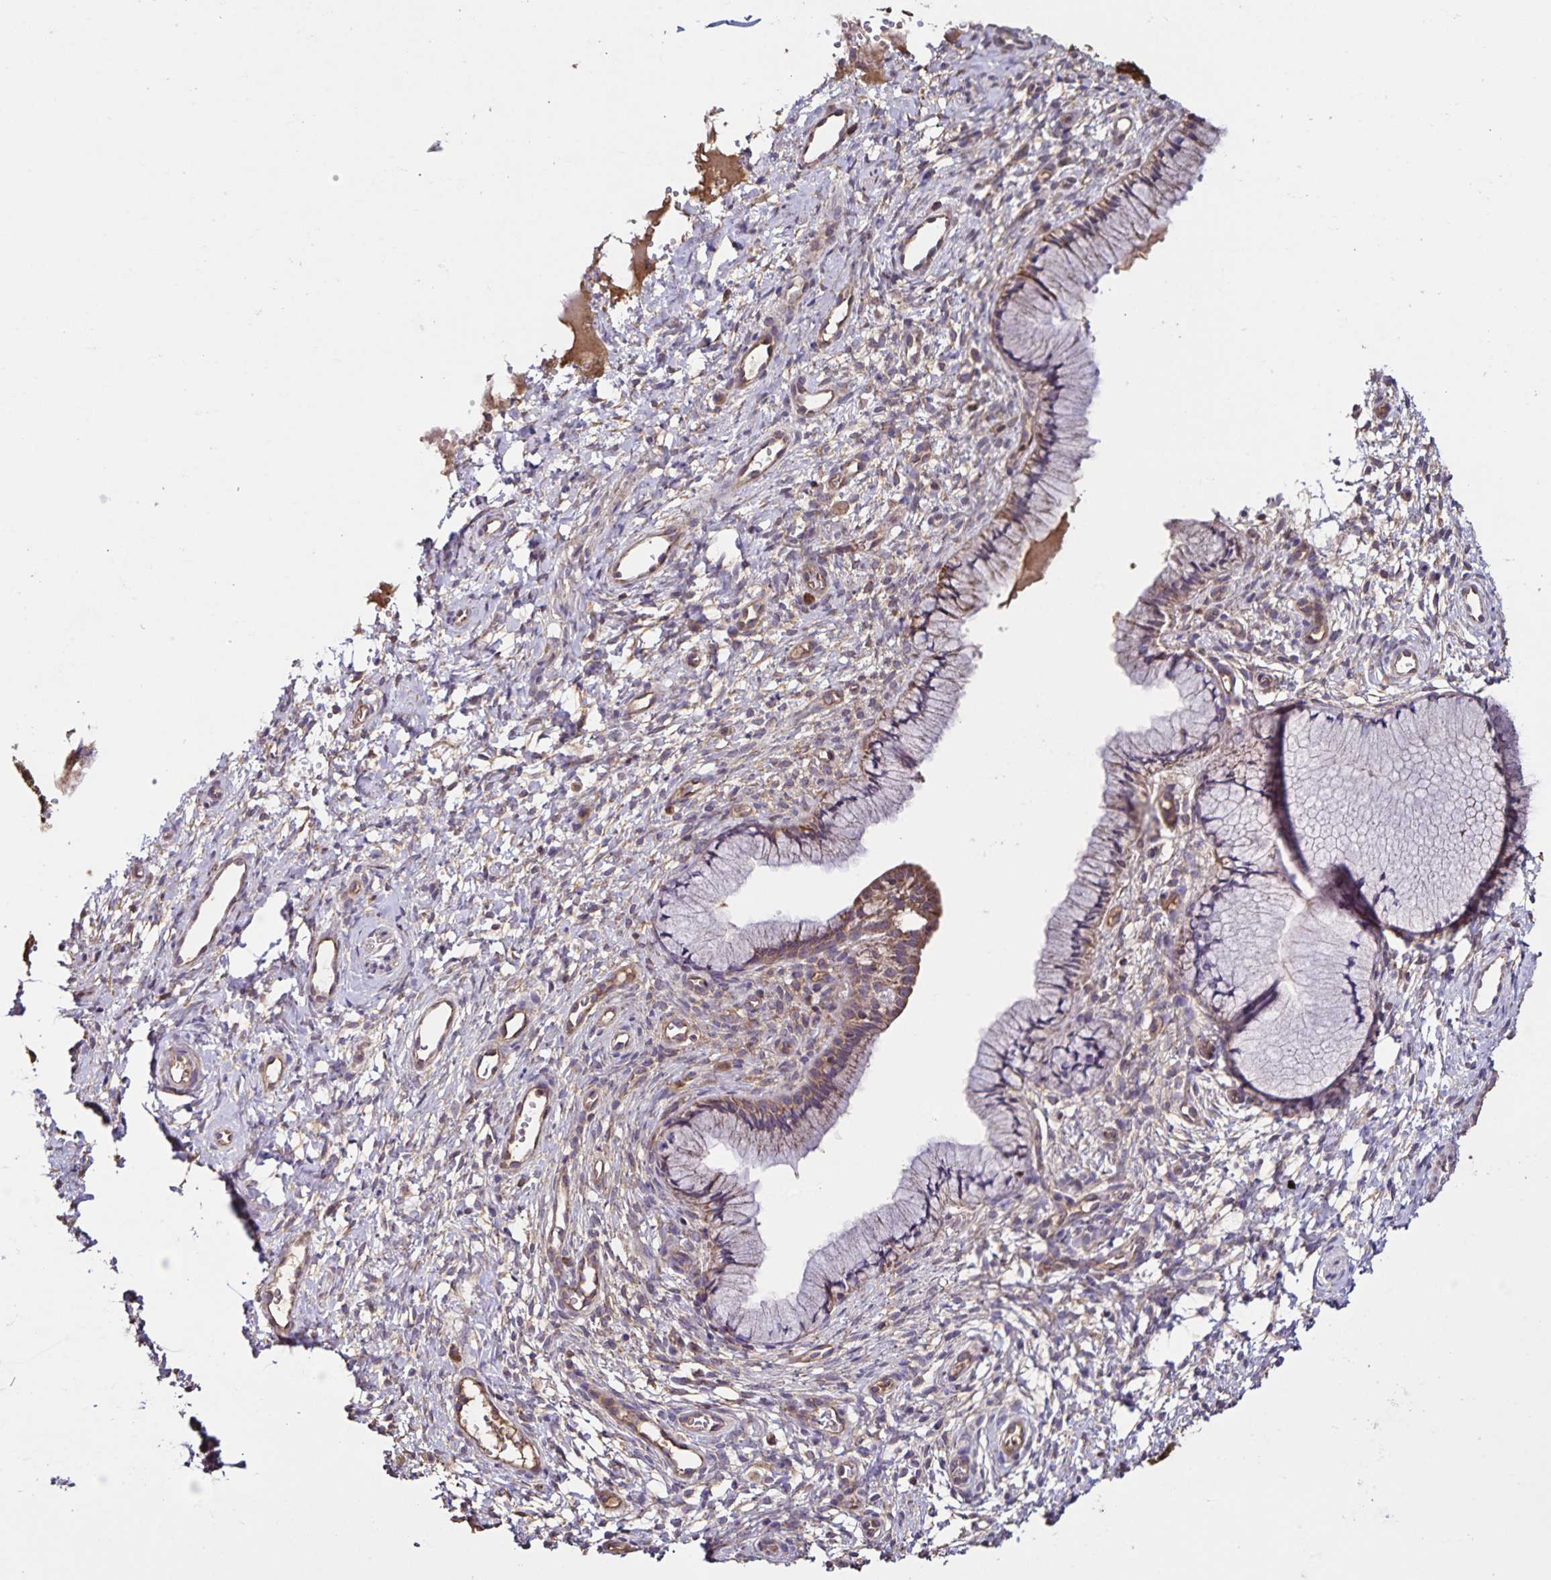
{"staining": {"intensity": "weak", "quantity": ">75%", "location": "cytoplasmic/membranous"}, "tissue": "cervix", "cell_type": "Glandular cells", "image_type": "normal", "snomed": [{"axis": "morphology", "description": "Normal tissue, NOS"}, {"axis": "topography", "description": "Cervix"}], "caption": "Weak cytoplasmic/membranous protein positivity is appreciated in about >75% of glandular cells in cervix.", "gene": "MAN1A1", "patient": {"sex": "female", "age": 36}}